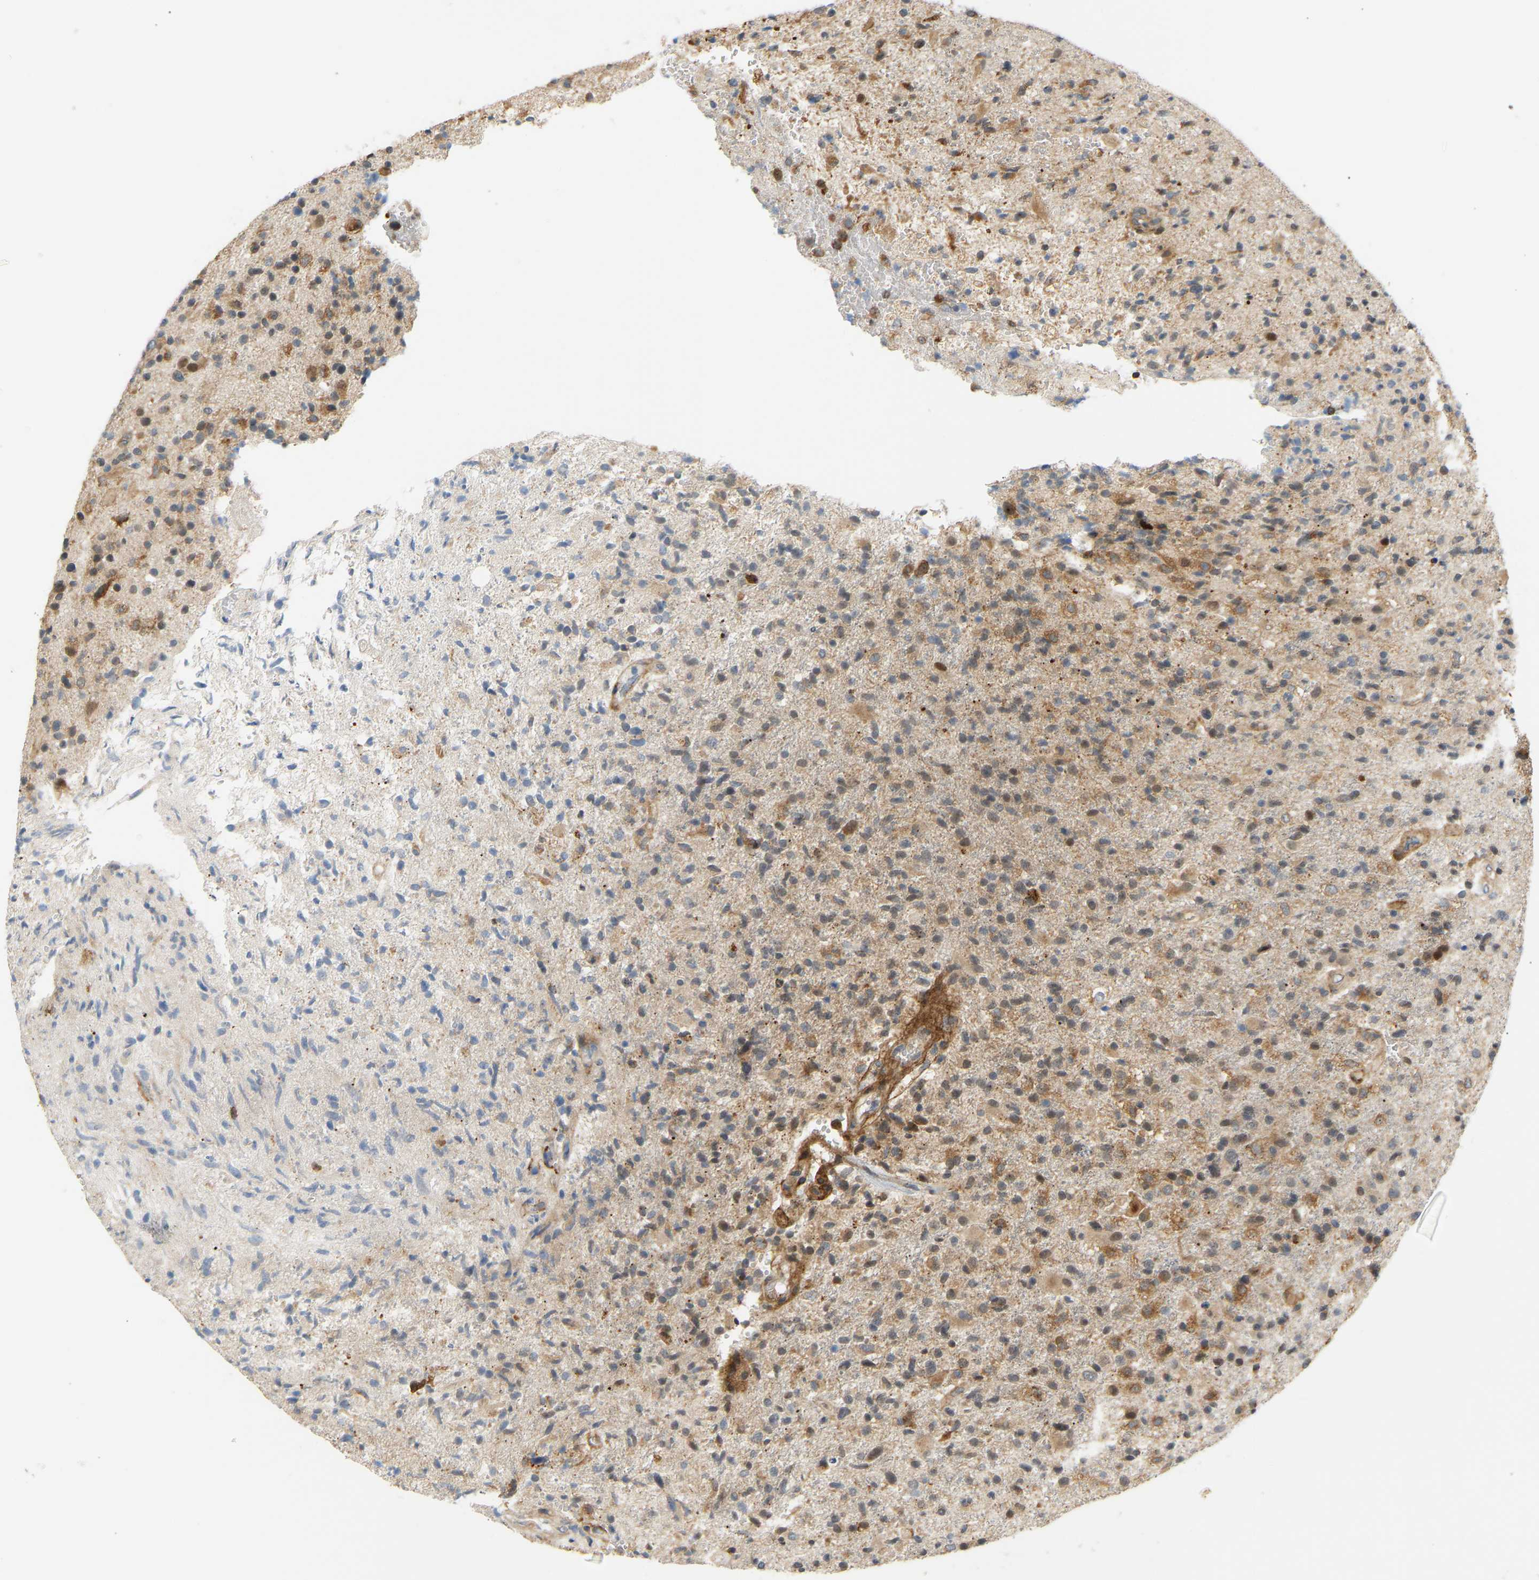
{"staining": {"intensity": "moderate", "quantity": ">75%", "location": "cytoplasmic/membranous"}, "tissue": "glioma", "cell_type": "Tumor cells", "image_type": "cancer", "snomed": [{"axis": "morphology", "description": "Glioma, malignant, High grade"}, {"axis": "topography", "description": "Brain"}], "caption": "IHC (DAB) staining of human glioma shows moderate cytoplasmic/membranous protein positivity in approximately >75% of tumor cells. Using DAB (3,3'-diaminobenzidine) (brown) and hematoxylin (blue) stains, captured at high magnification using brightfield microscopy.", "gene": "PLCG2", "patient": {"sex": "male", "age": 72}}